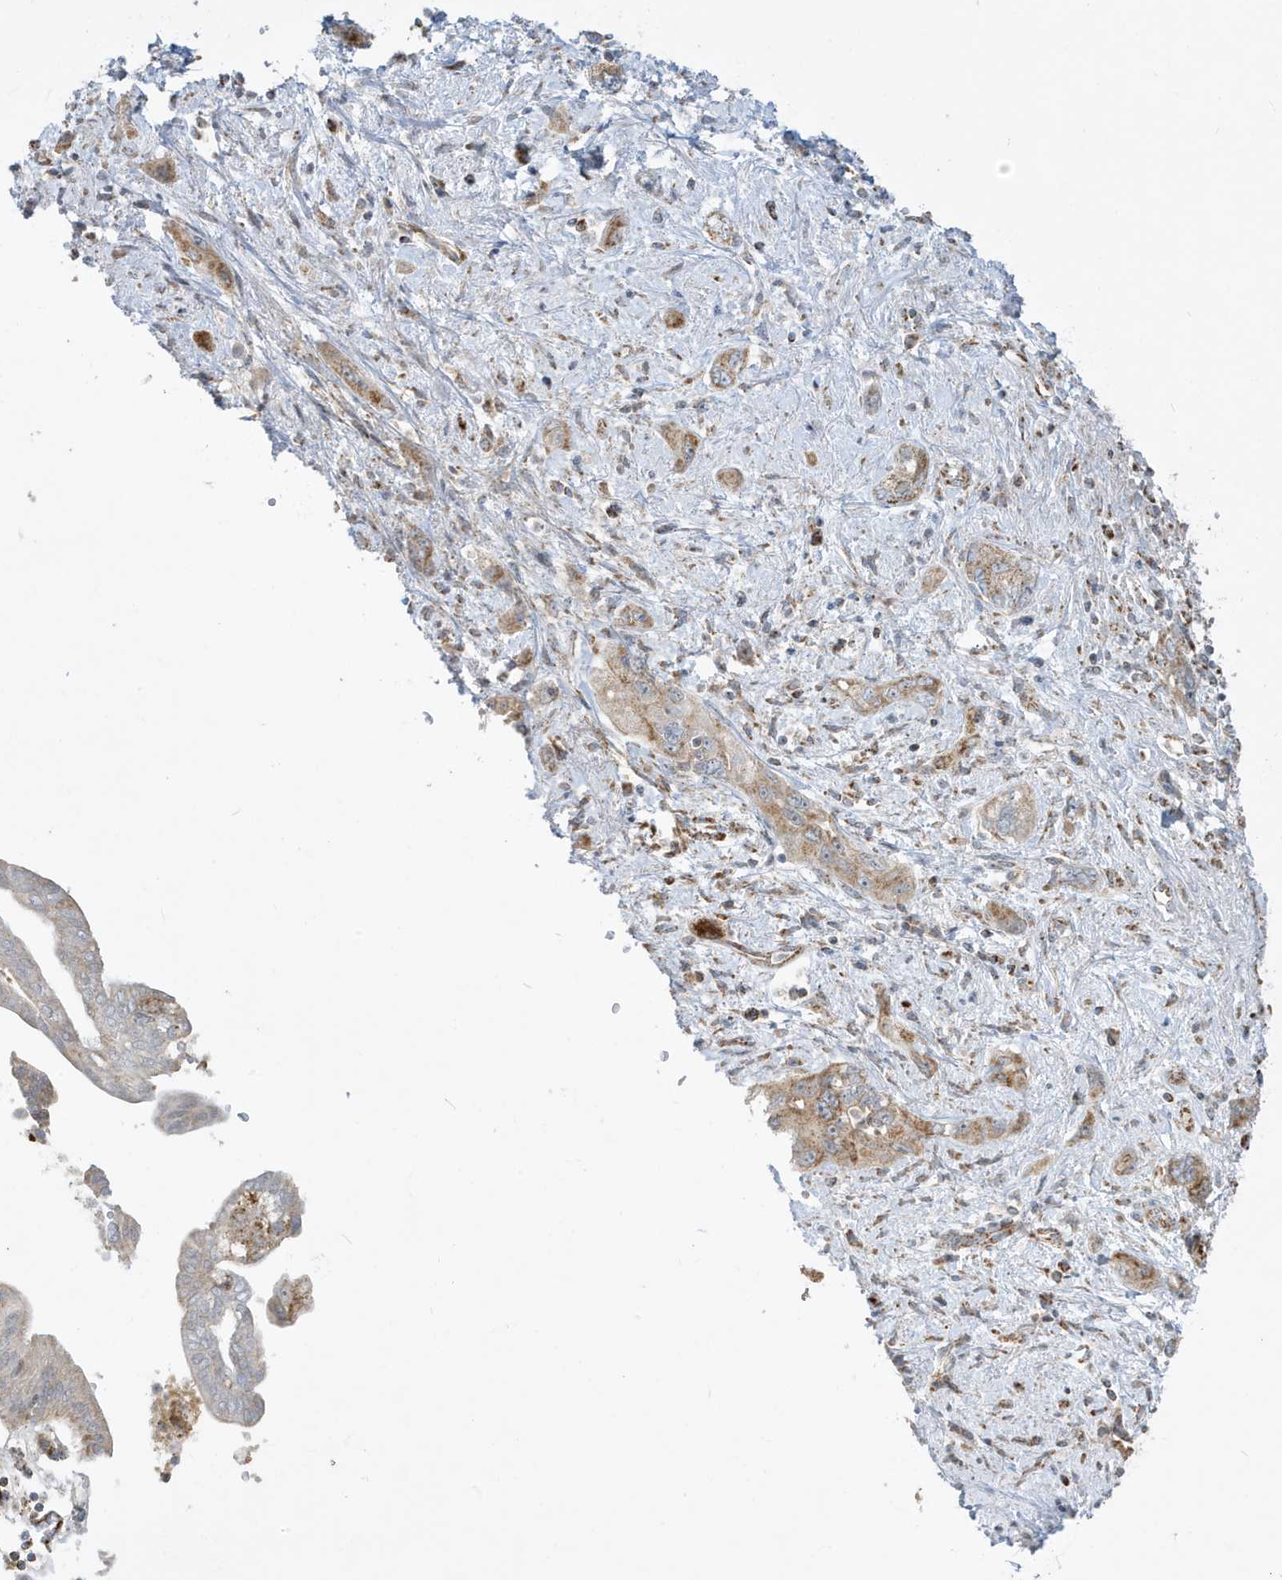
{"staining": {"intensity": "moderate", "quantity": "<25%", "location": "cytoplasmic/membranous"}, "tissue": "pancreatic cancer", "cell_type": "Tumor cells", "image_type": "cancer", "snomed": [{"axis": "morphology", "description": "Adenocarcinoma, NOS"}, {"axis": "topography", "description": "Pancreas"}], "caption": "Adenocarcinoma (pancreatic) stained for a protein (brown) shows moderate cytoplasmic/membranous positive positivity in approximately <25% of tumor cells.", "gene": "IFT57", "patient": {"sex": "female", "age": 73}}